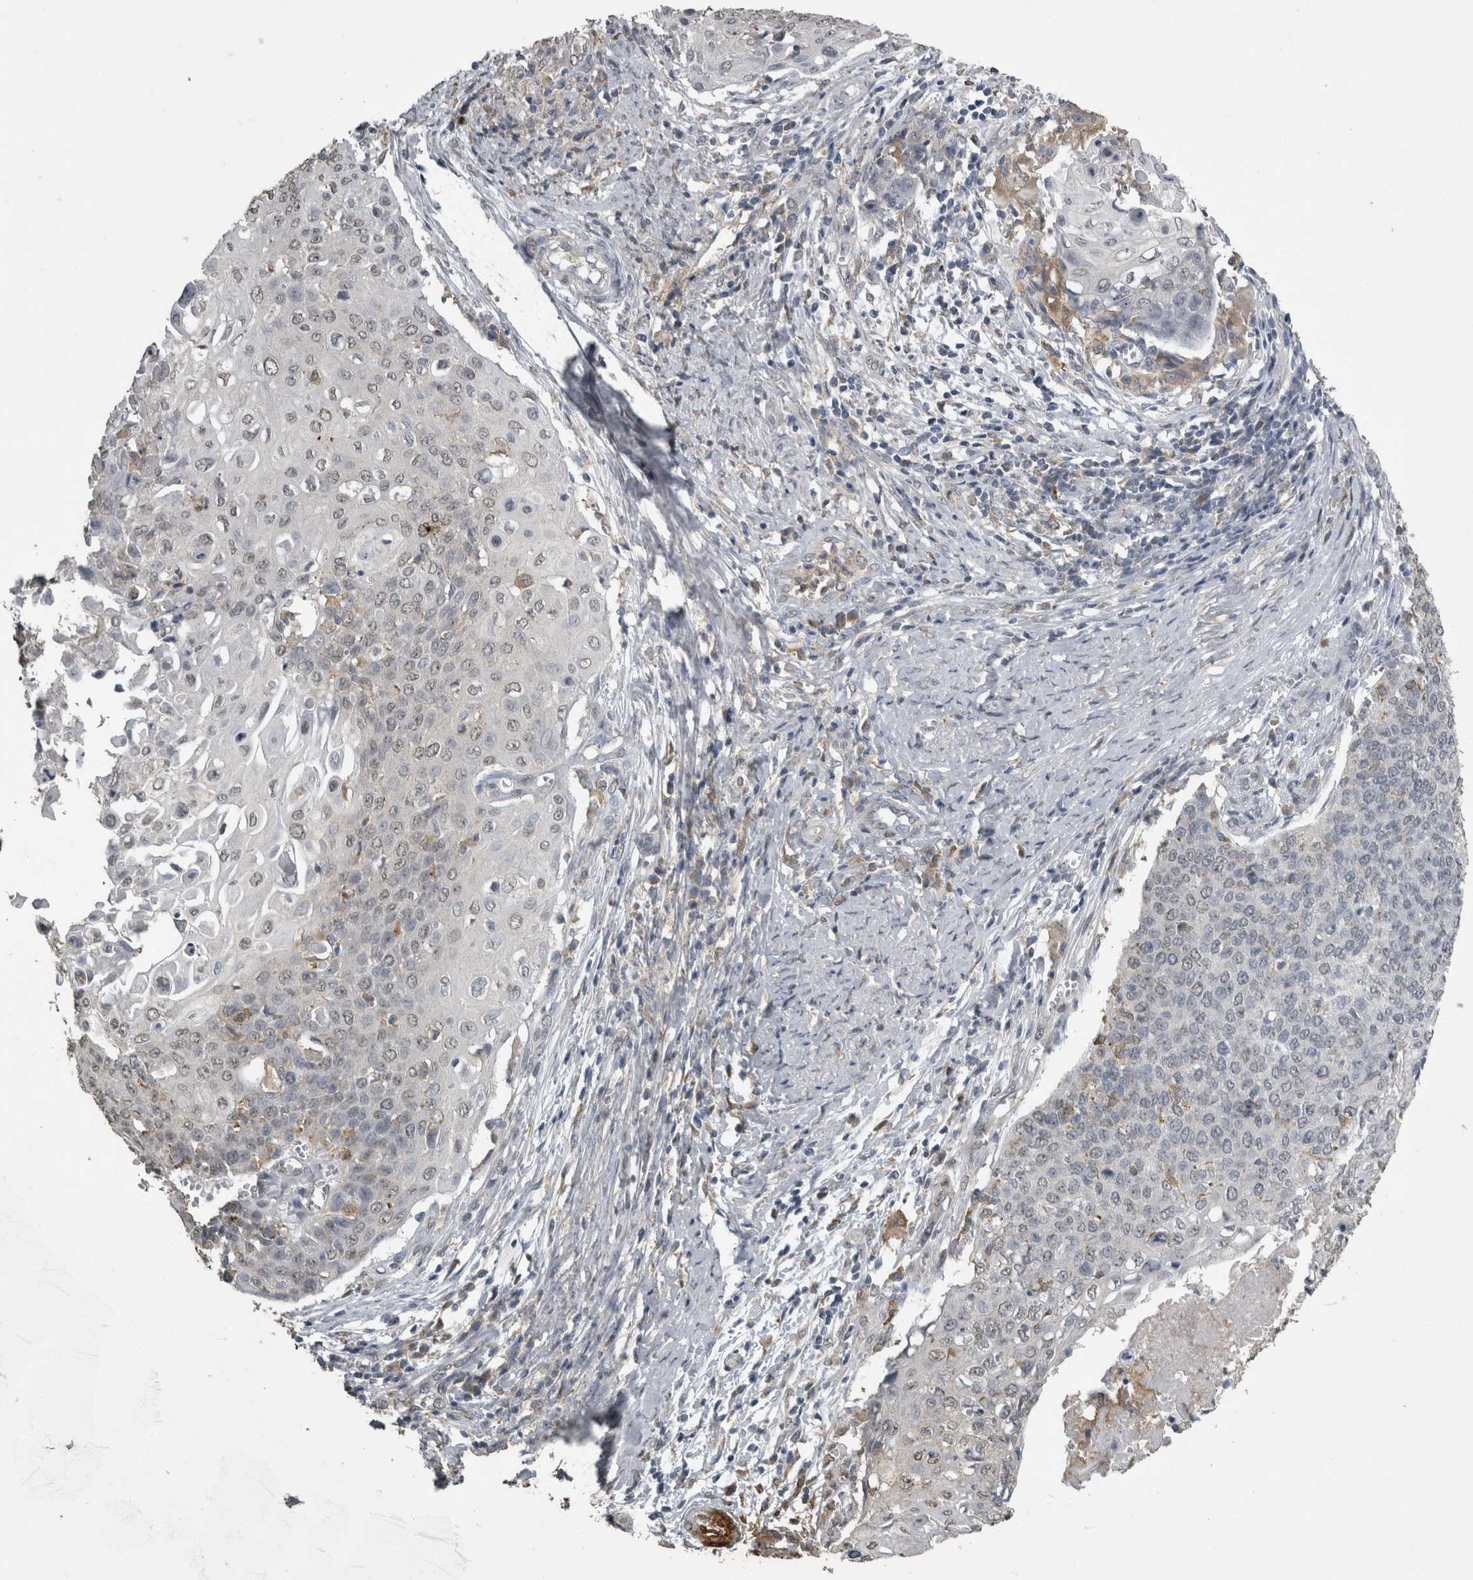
{"staining": {"intensity": "negative", "quantity": "none", "location": "none"}, "tissue": "cervical cancer", "cell_type": "Tumor cells", "image_type": "cancer", "snomed": [{"axis": "morphology", "description": "Squamous cell carcinoma, NOS"}, {"axis": "topography", "description": "Cervix"}], "caption": "Tumor cells show no significant positivity in cervical squamous cell carcinoma.", "gene": "PIK3AP1", "patient": {"sex": "female", "age": 39}}